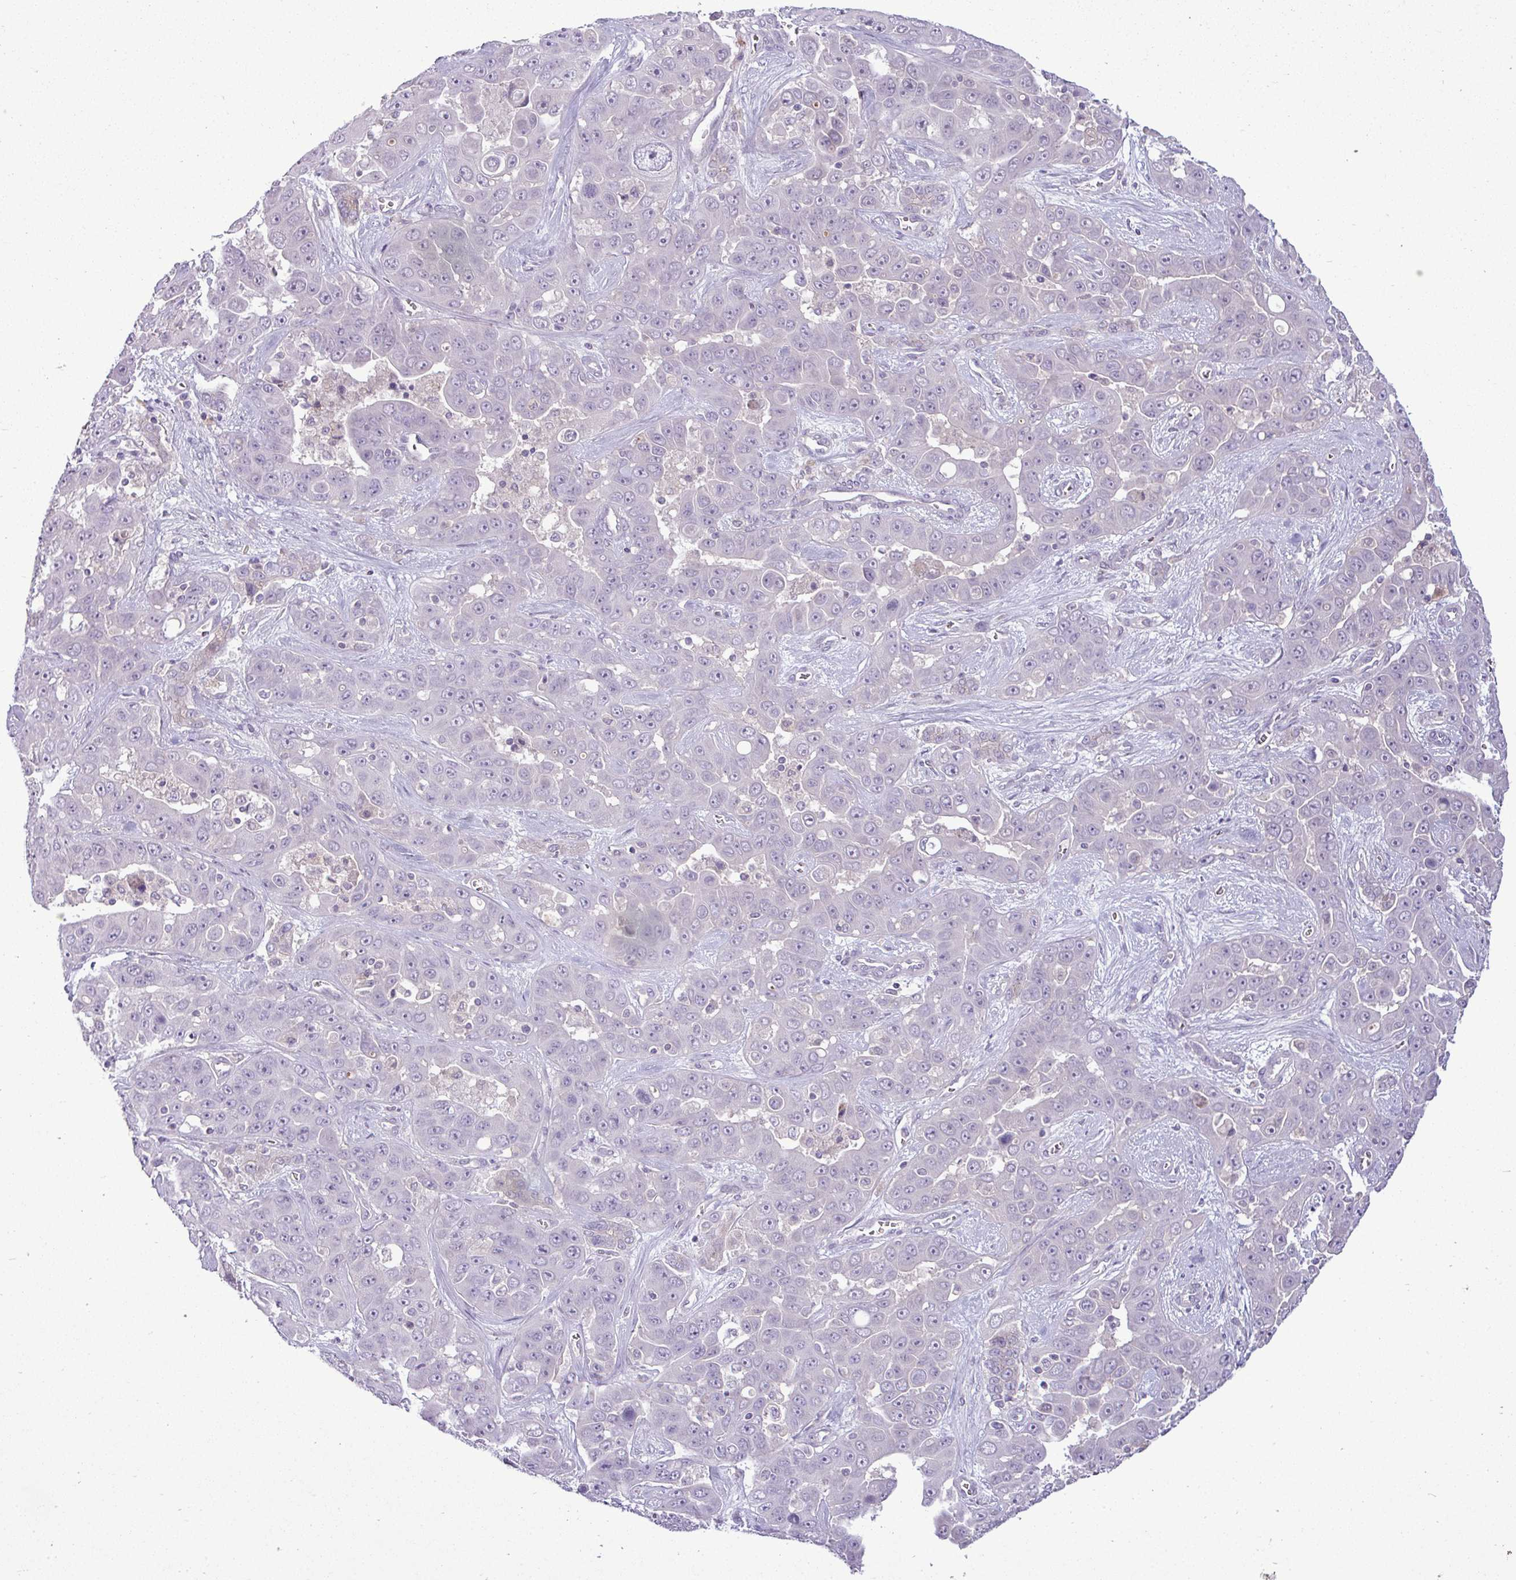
{"staining": {"intensity": "negative", "quantity": "none", "location": "none"}, "tissue": "liver cancer", "cell_type": "Tumor cells", "image_type": "cancer", "snomed": [{"axis": "morphology", "description": "Cholangiocarcinoma"}, {"axis": "topography", "description": "Liver"}], "caption": "The IHC micrograph has no significant staining in tumor cells of cholangiocarcinoma (liver) tissue. (DAB (3,3'-diaminobenzidine) immunohistochemistry with hematoxylin counter stain).", "gene": "APOM", "patient": {"sex": "female", "age": 52}}